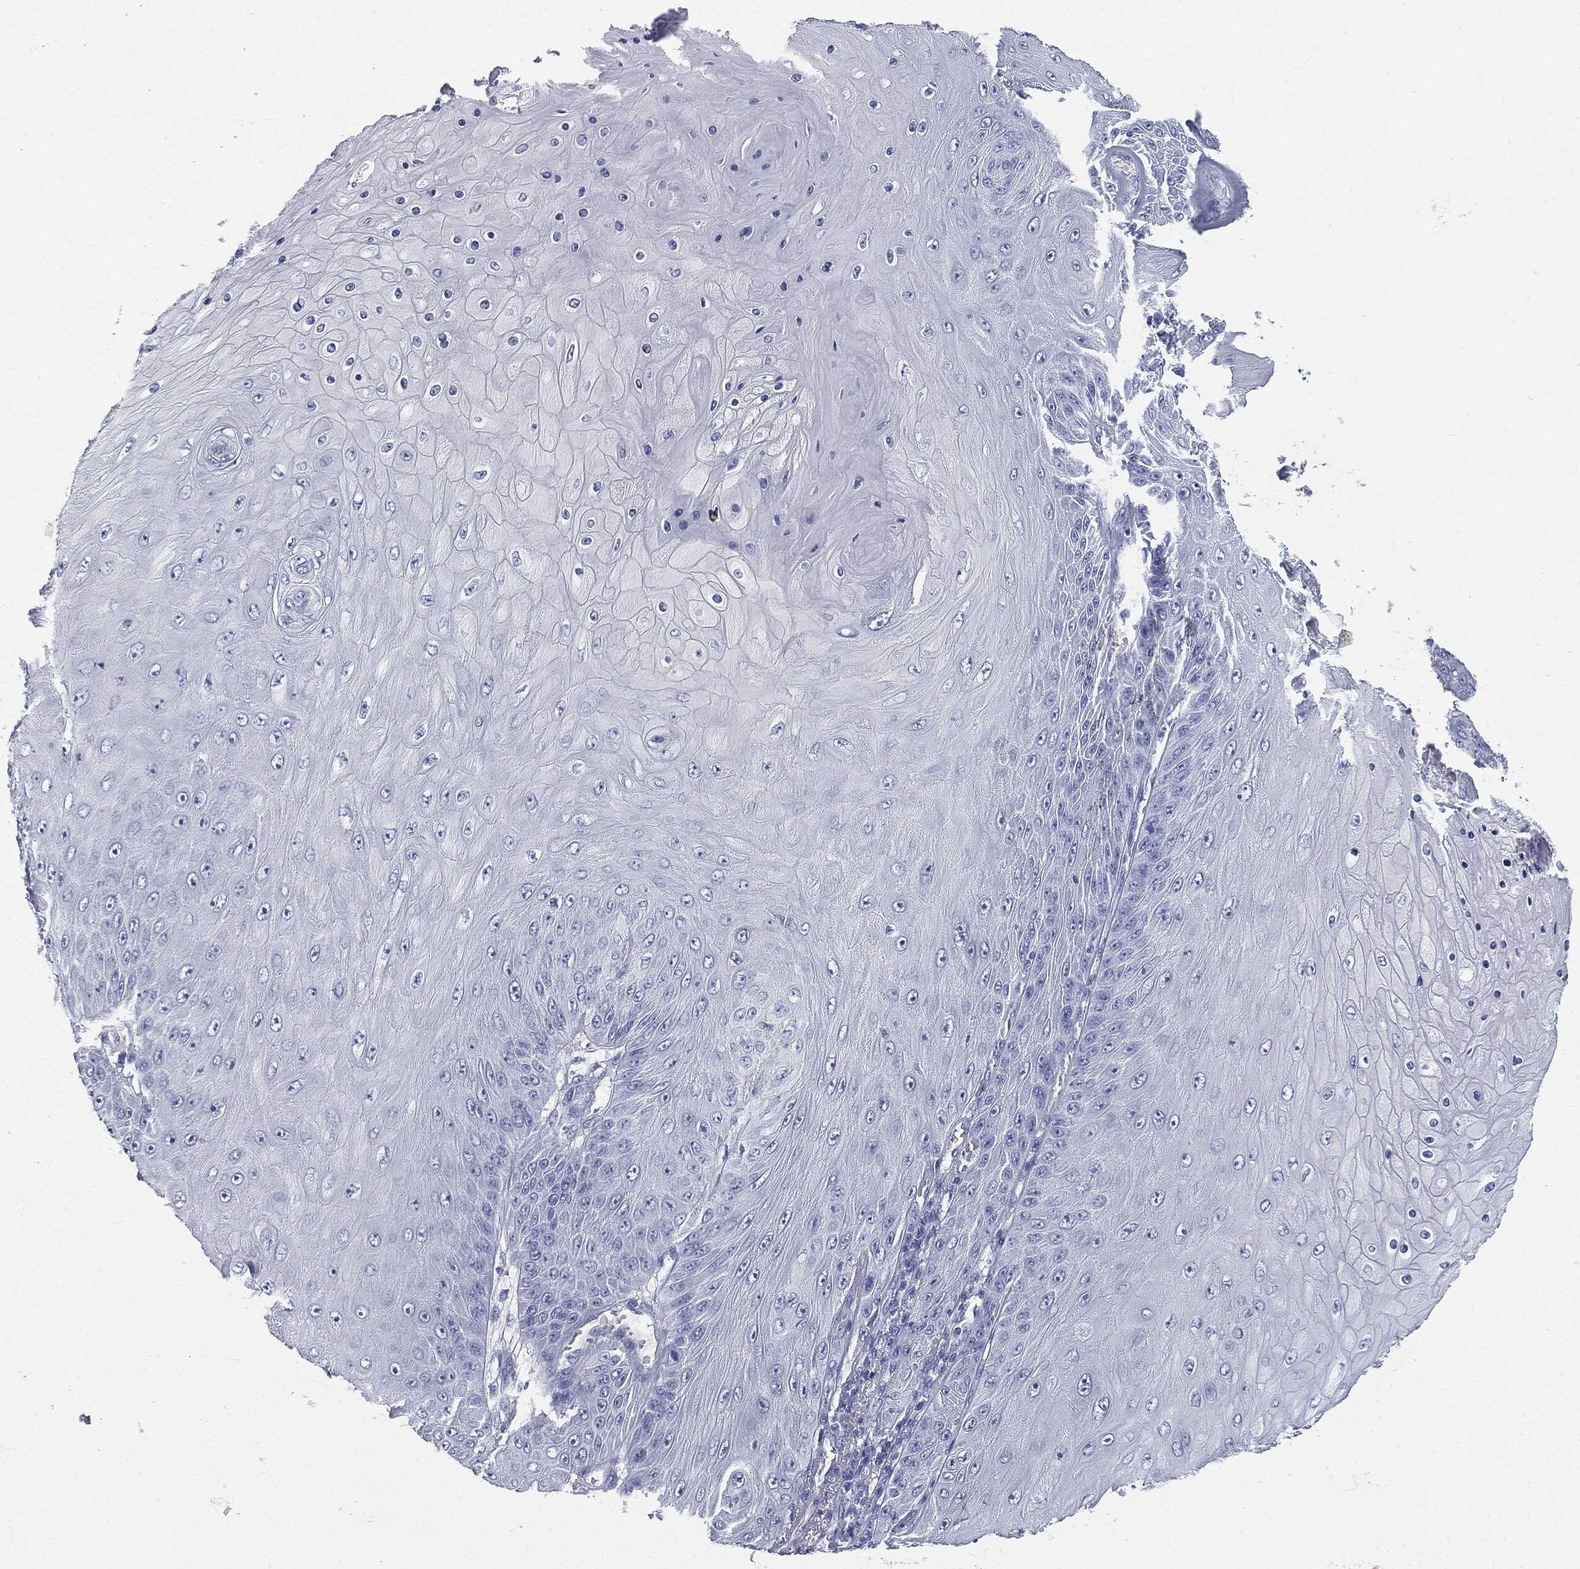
{"staining": {"intensity": "negative", "quantity": "none", "location": "none"}, "tissue": "skin cancer", "cell_type": "Tumor cells", "image_type": "cancer", "snomed": [{"axis": "morphology", "description": "Squamous cell carcinoma, NOS"}, {"axis": "topography", "description": "Skin"}], "caption": "This photomicrograph is of squamous cell carcinoma (skin) stained with immunohistochemistry (IHC) to label a protein in brown with the nuclei are counter-stained blue. There is no expression in tumor cells. (Stains: DAB (3,3'-diaminobenzidine) immunohistochemistry with hematoxylin counter stain, Microscopy: brightfield microscopy at high magnification).", "gene": "CUZD1", "patient": {"sex": "male", "age": 62}}